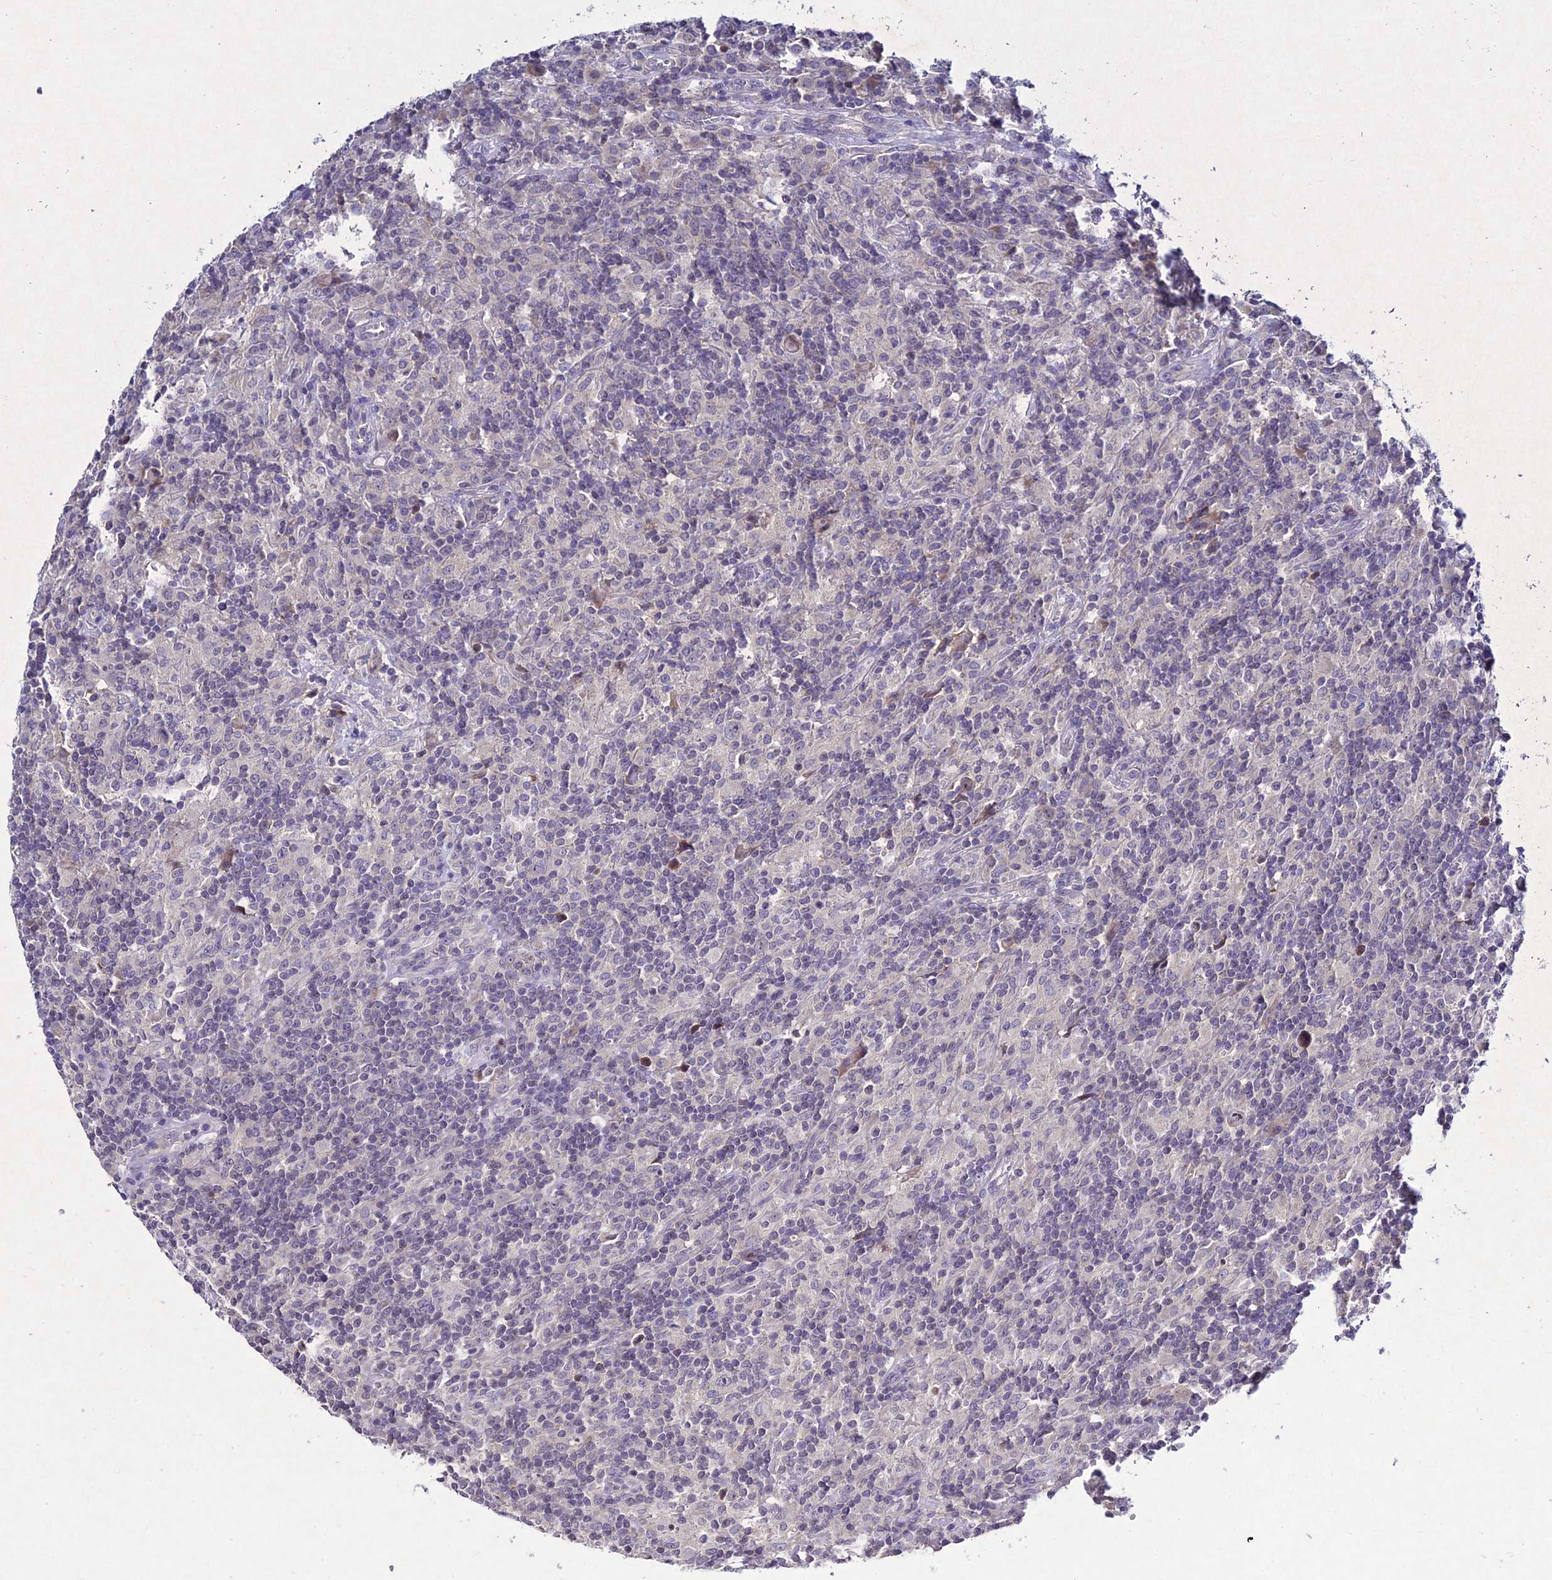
{"staining": {"intensity": "negative", "quantity": "none", "location": "none"}, "tissue": "lymphoma", "cell_type": "Tumor cells", "image_type": "cancer", "snomed": [{"axis": "morphology", "description": "Hodgkin's disease, NOS"}, {"axis": "topography", "description": "Lymph node"}], "caption": "Human Hodgkin's disease stained for a protein using immunohistochemistry (IHC) exhibits no staining in tumor cells.", "gene": "CHST5", "patient": {"sex": "male", "age": 70}}